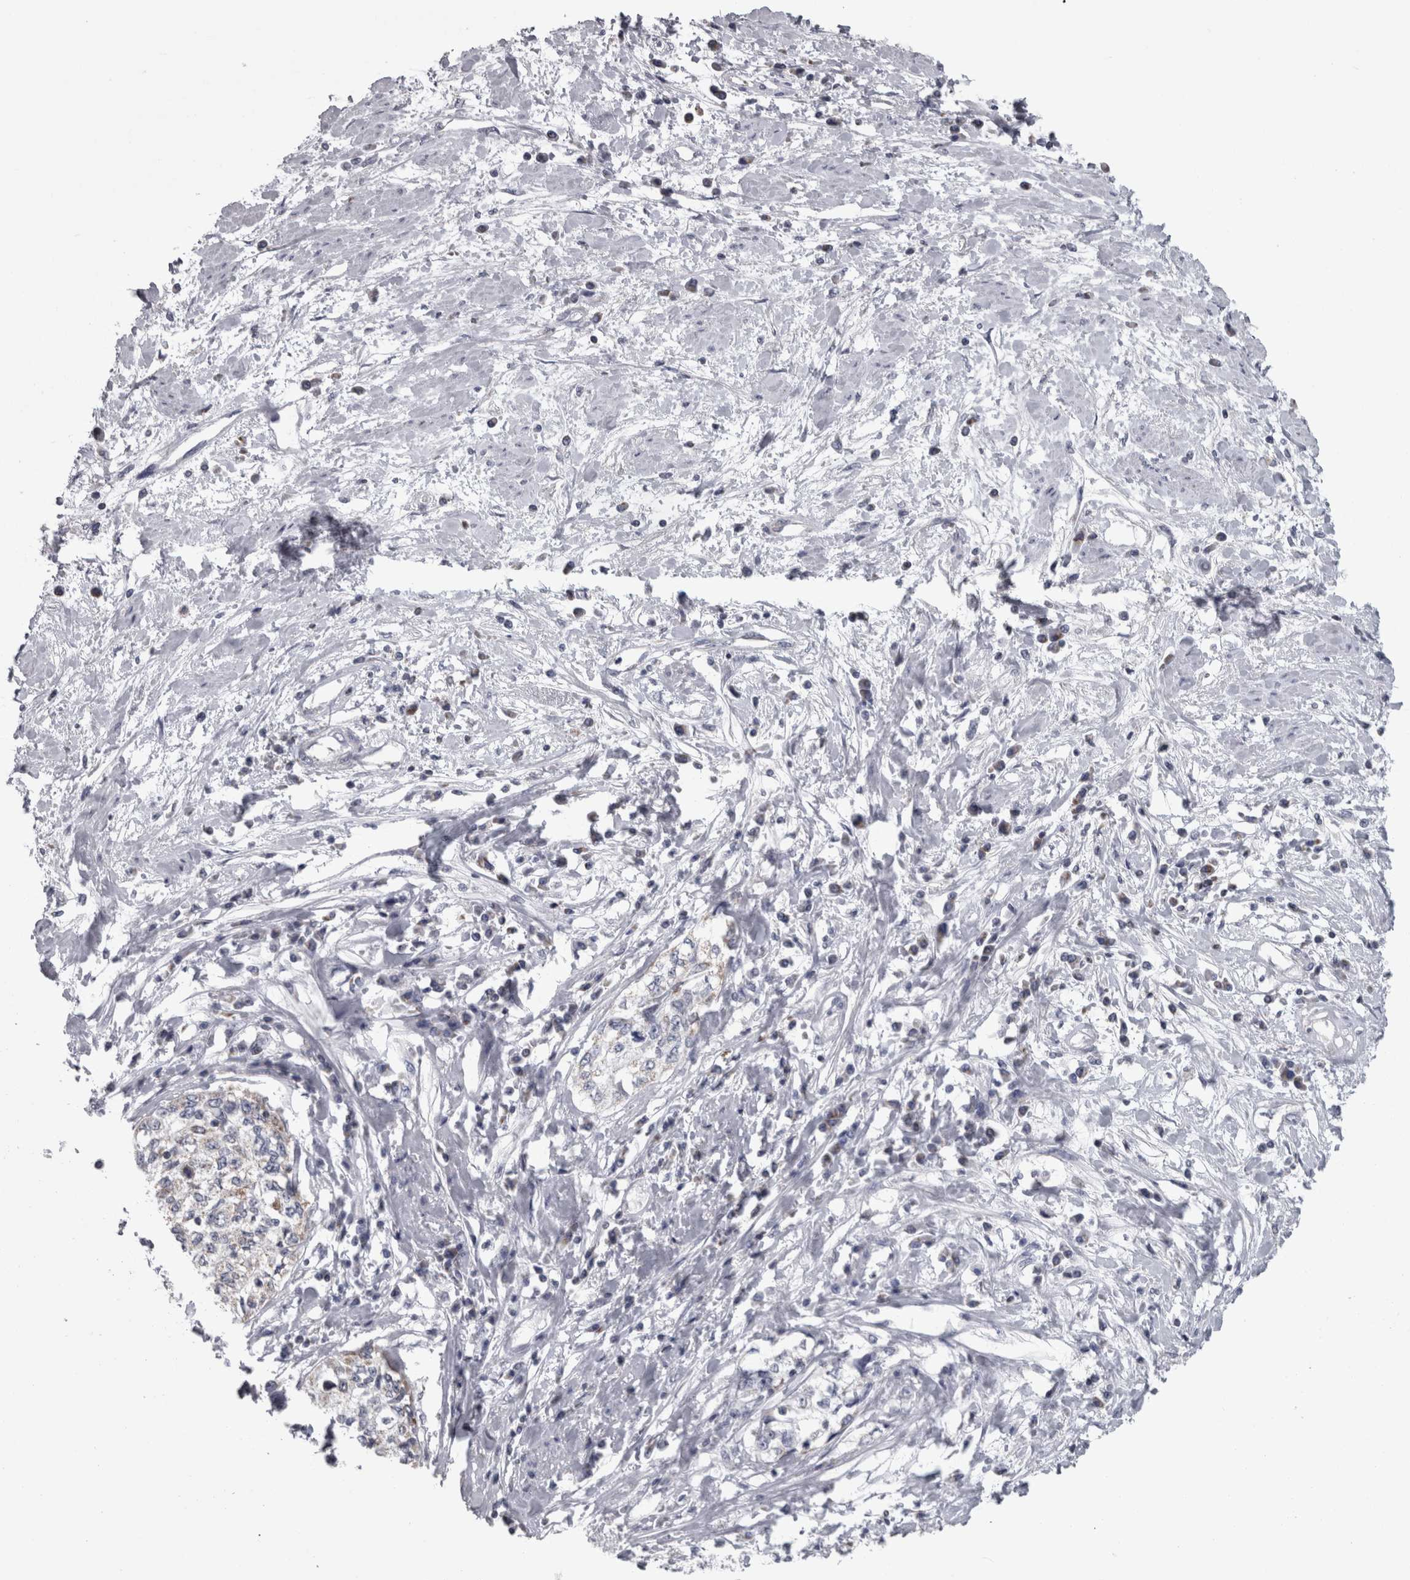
{"staining": {"intensity": "negative", "quantity": "none", "location": "none"}, "tissue": "cervical cancer", "cell_type": "Tumor cells", "image_type": "cancer", "snomed": [{"axis": "morphology", "description": "Squamous cell carcinoma, NOS"}, {"axis": "topography", "description": "Cervix"}], "caption": "Immunohistochemical staining of cervical cancer exhibits no significant expression in tumor cells.", "gene": "DBT", "patient": {"sex": "female", "age": 57}}